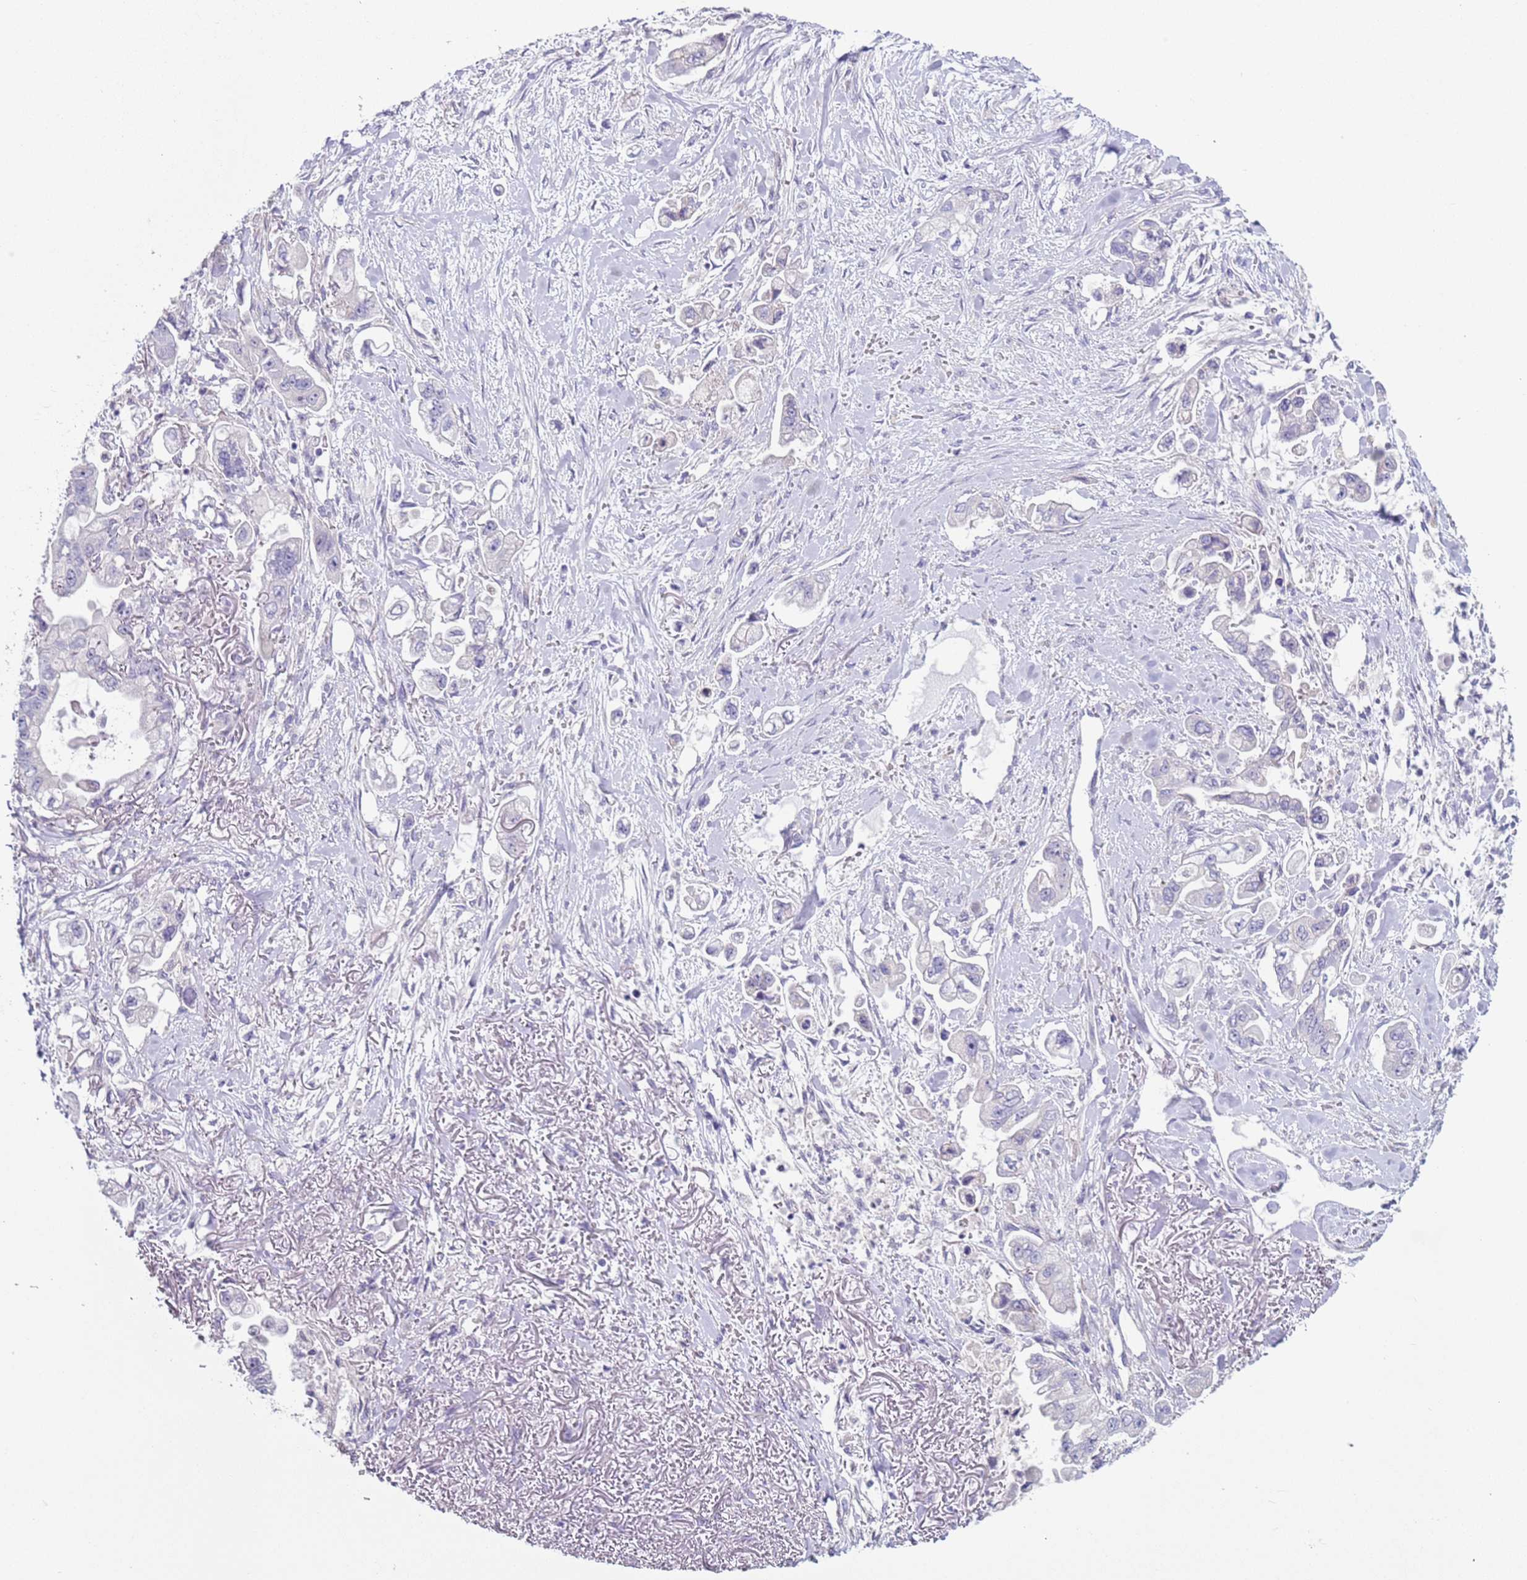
{"staining": {"intensity": "negative", "quantity": "none", "location": "none"}, "tissue": "stomach cancer", "cell_type": "Tumor cells", "image_type": "cancer", "snomed": [{"axis": "morphology", "description": "Adenocarcinoma, NOS"}, {"axis": "topography", "description": "Stomach"}], "caption": "Human stomach cancer (adenocarcinoma) stained for a protein using immunohistochemistry (IHC) displays no positivity in tumor cells.", "gene": "NPAP1", "patient": {"sex": "male", "age": 62}}